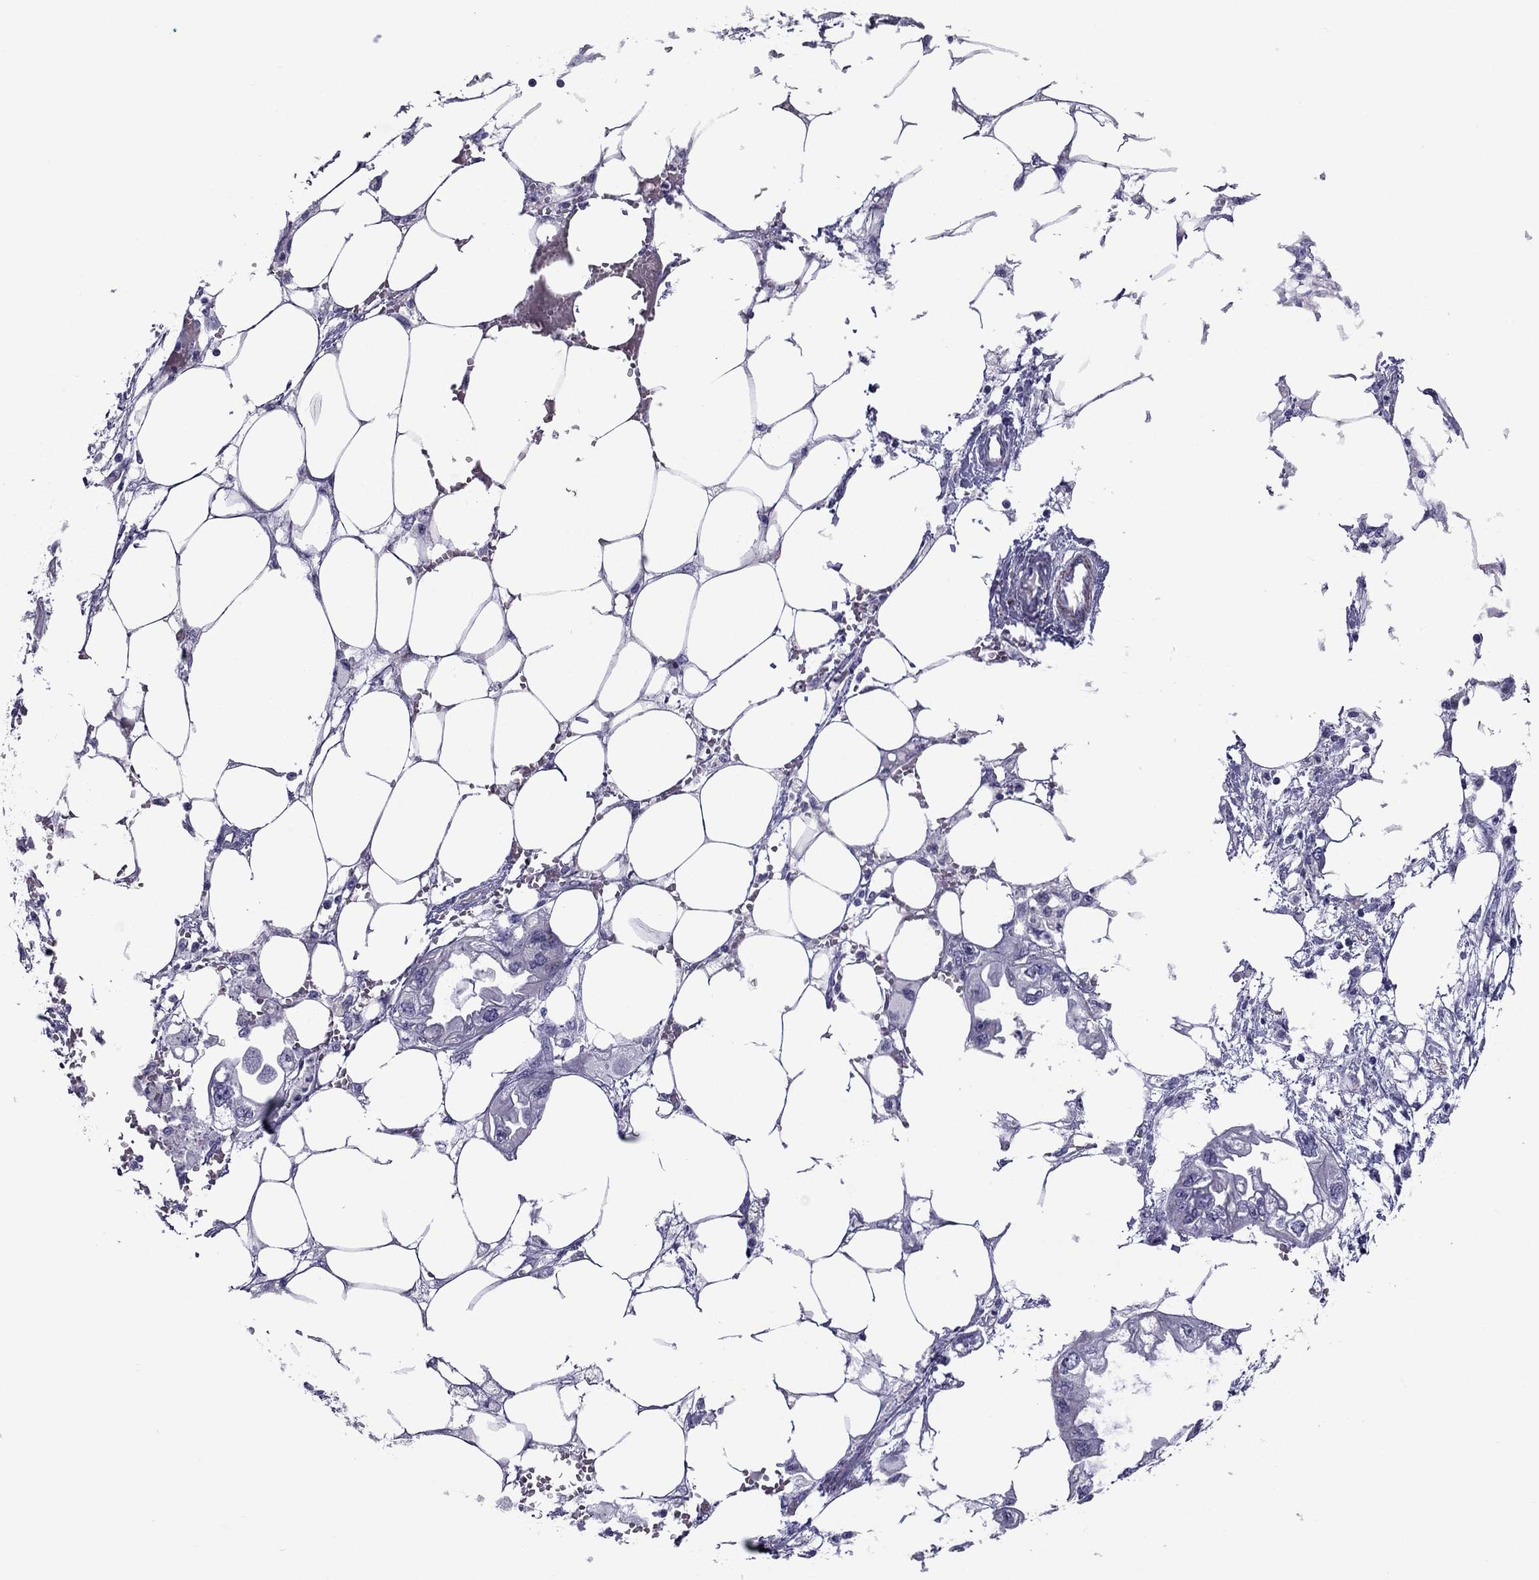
{"staining": {"intensity": "negative", "quantity": "none", "location": "none"}, "tissue": "endometrial cancer", "cell_type": "Tumor cells", "image_type": "cancer", "snomed": [{"axis": "morphology", "description": "Adenocarcinoma, NOS"}, {"axis": "morphology", "description": "Adenocarcinoma, metastatic, NOS"}, {"axis": "topography", "description": "Adipose tissue"}, {"axis": "topography", "description": "Endometrium"}], "caption": "DAB (3,3'-diaminobenzidine) immunohistochemical staining of endometrial cancer (adenocarcinoma) shows no significant expression in tumor cells.", "gene": "MYLK3", "patient": {"sex": "female", "age": 67}}